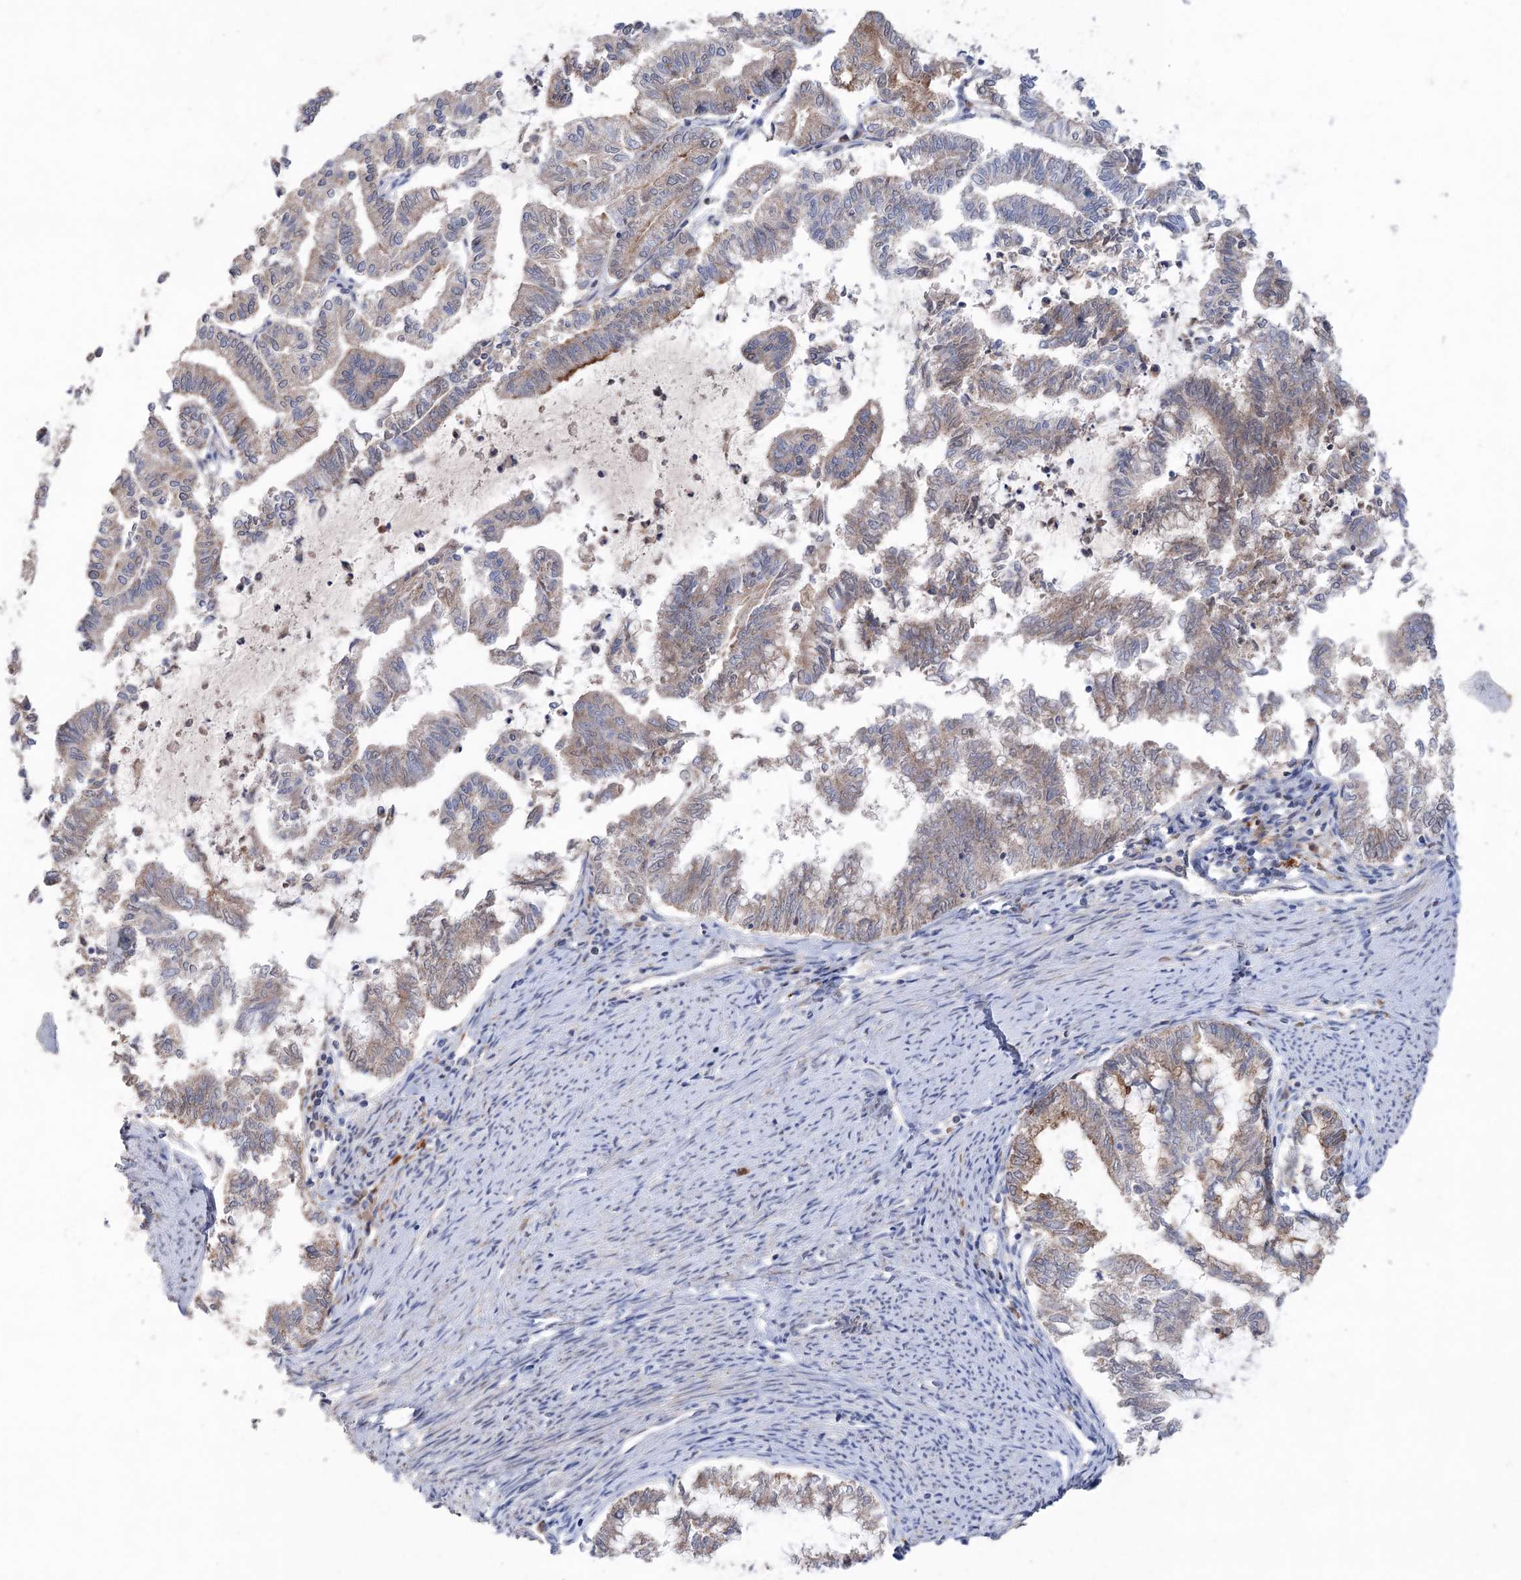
{"staining": {"intensity": "moderate", "quantity": "<25%", "location": "cytoplasmic/membranous"}, "tissue": "endometrial cancer", "cell_type": "Tumor cells", "image_type": "cancer", "snomed": [{"axis": "morphology", "description": "Adenocarcinoma, NOS"}, {"axis": "topography", "description": "Endometrium"}], "caption": "A brown stain shows moderate cytoplasmic/membranous expression of a protein in endometrial cancer tumor cells.", "gene": "MTCH2", "patient": {"sex": "female", "age": 79}}